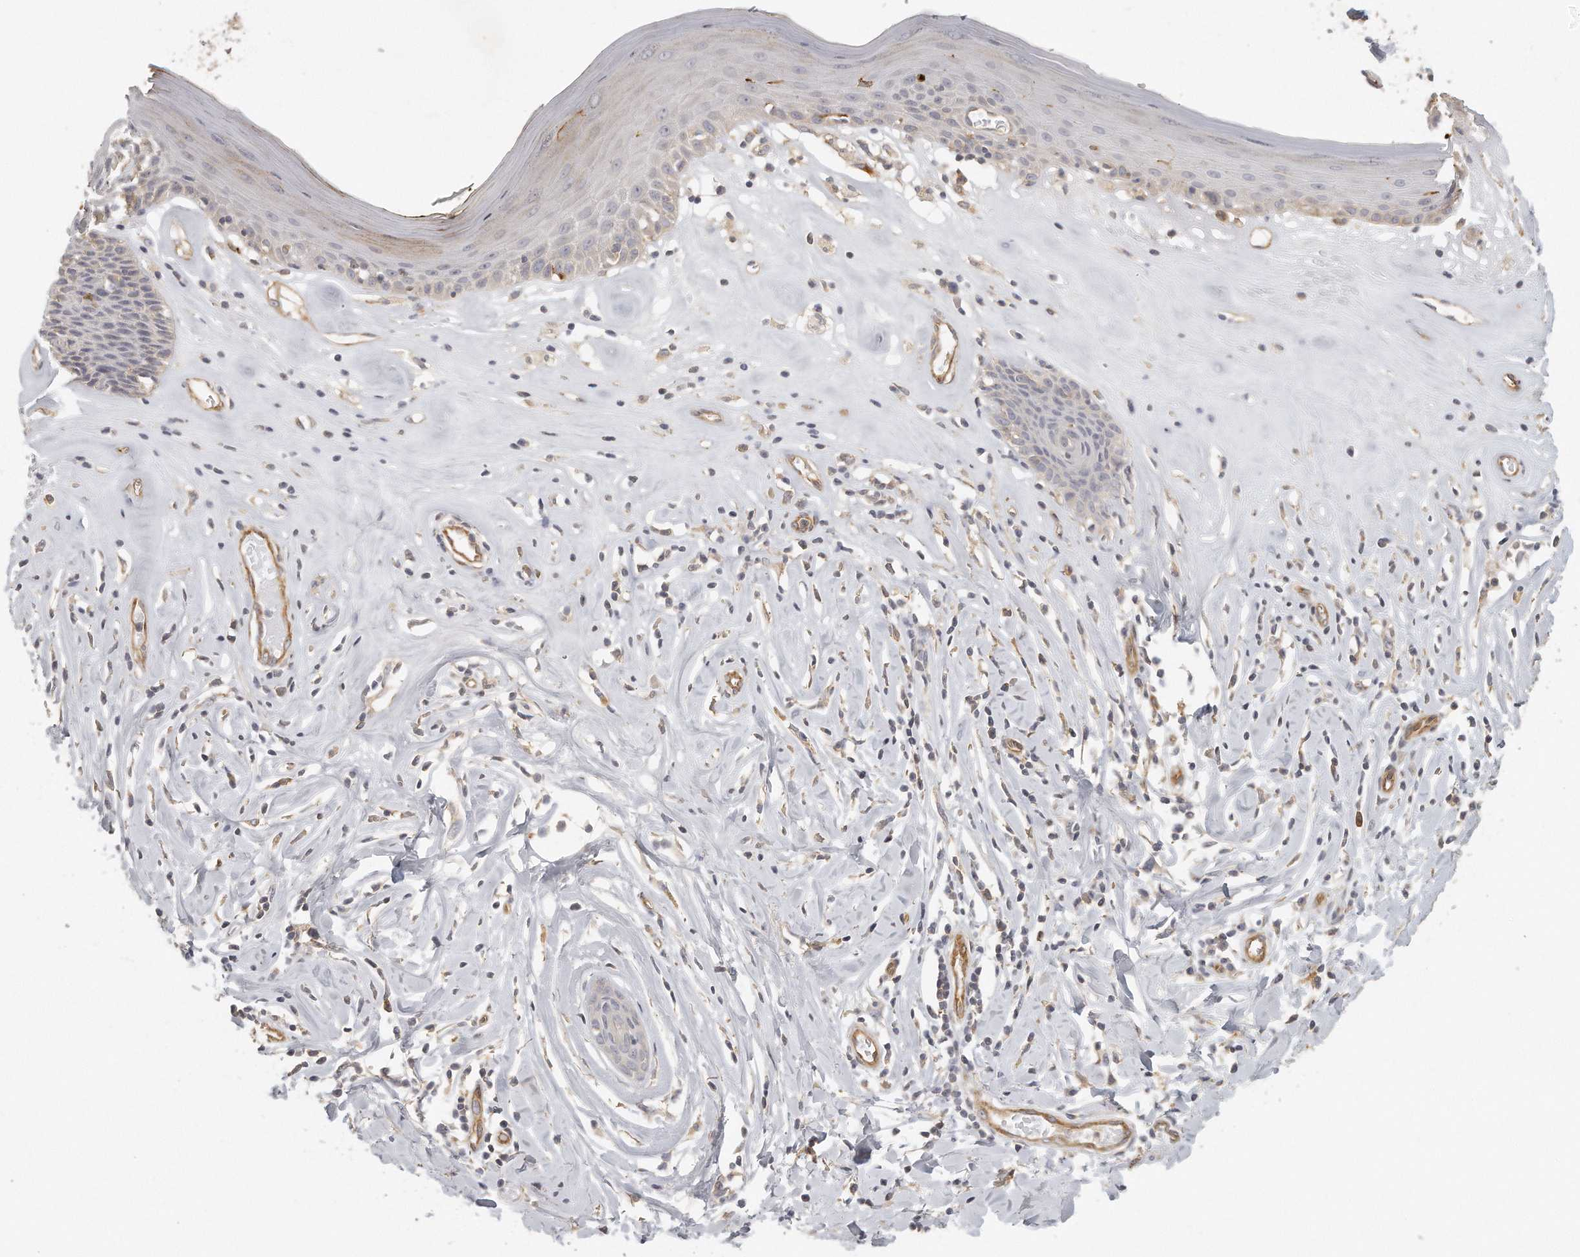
{"staining": {"intensity": "weak", "quantity": "<25%", "location": "cytoplasmic/membranous"}, "tissue": "skin", "cell_type": "Epidermal cells", "image_type": "normal", "snomed": [{"axis": "morphology", "description": "Normal tissue, NOS"}, {"axis": "morphology", "description": "Inflammation, NOS"}, {"axis": "topography", "description": "Vulva"}], "caption": "IHC image of benign skin: human skin stained with DAB (3,3'-diaminobenzidine) reveals no significant protein expression in epidermal cells. (IHC, brightfield microscopy, high magnification).", "gene": "MTERF4", "patient": {"sex": "female", "age": 84}}